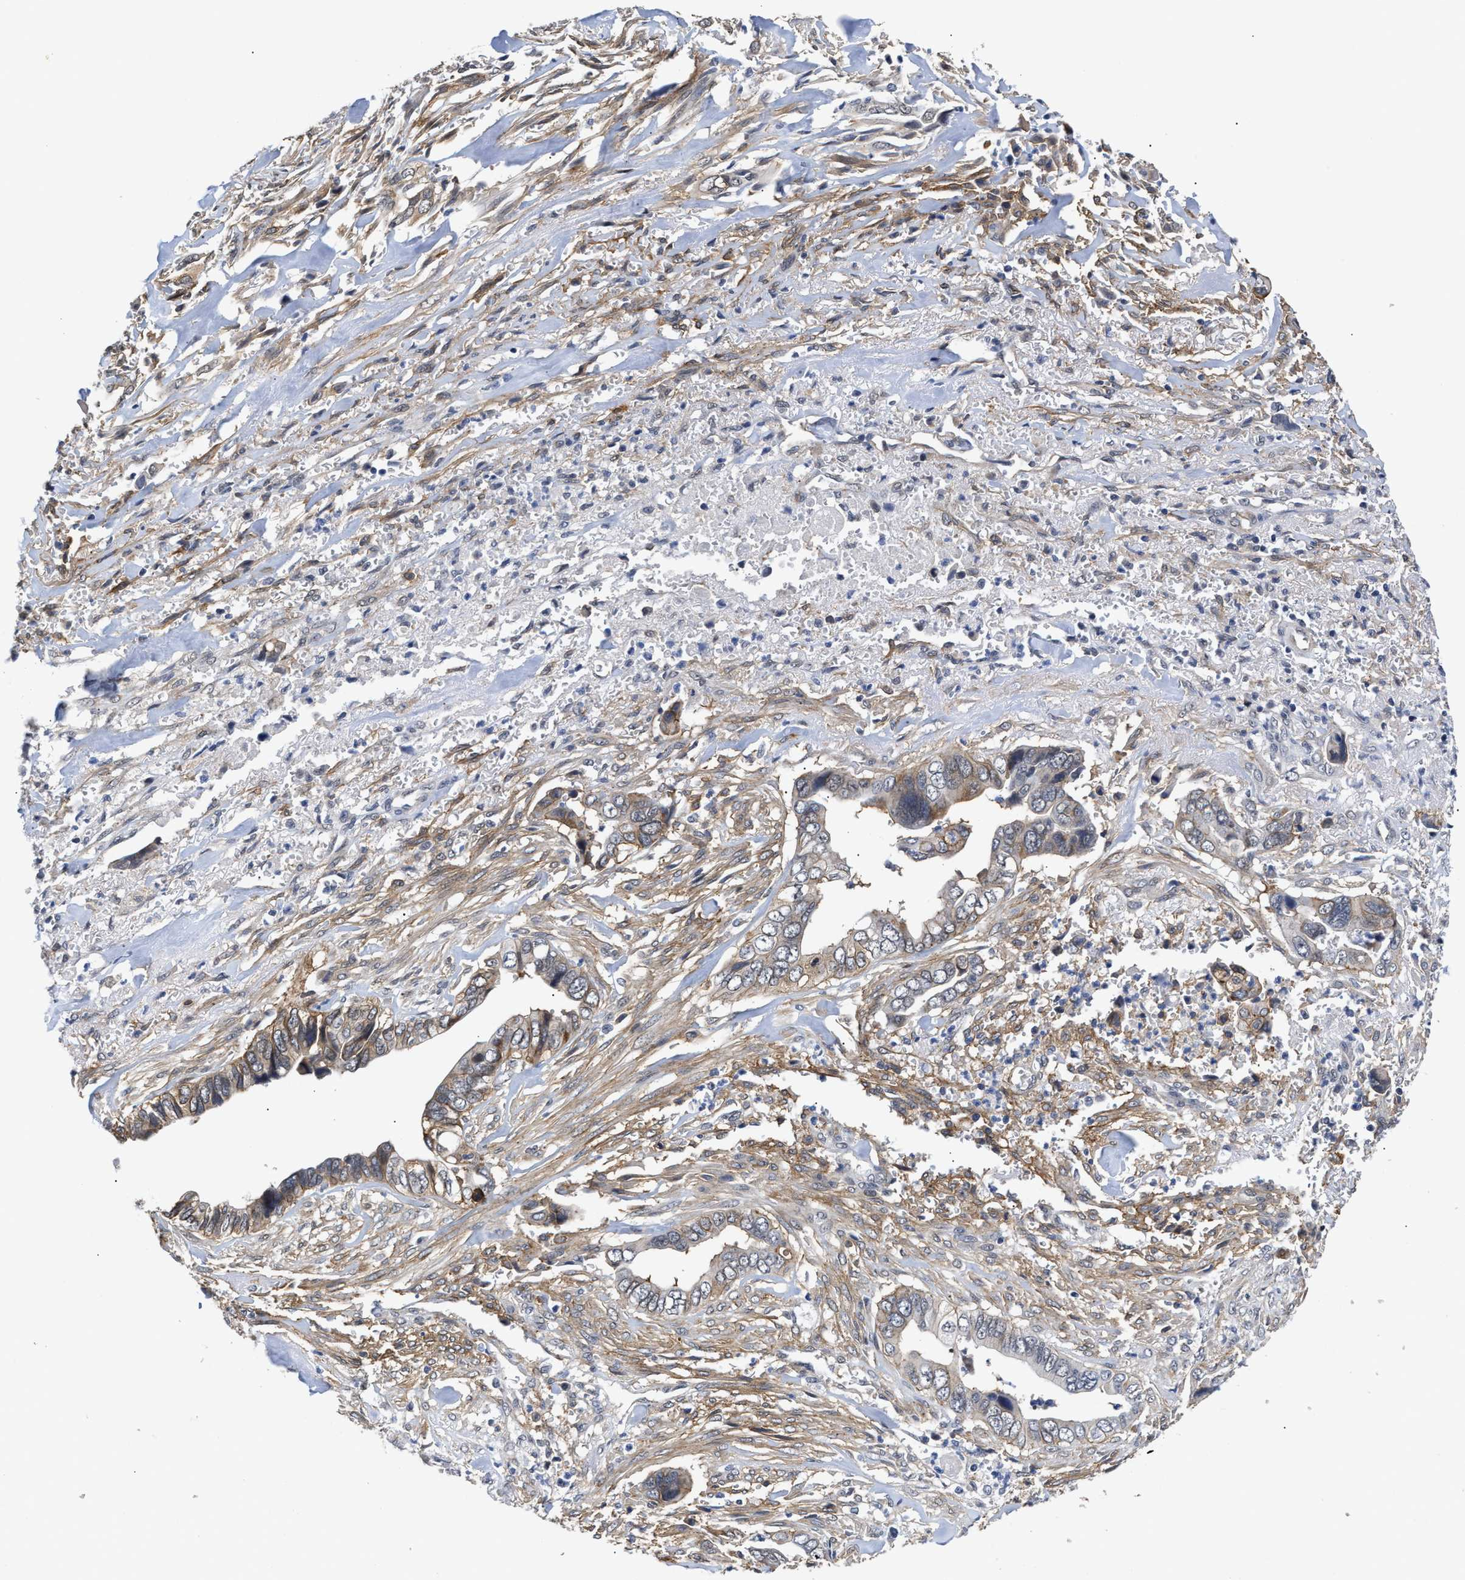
{"staining": {"intensity": "moderate", "quantity": "<25%", "location": "cytoplasmic/membranous"}, "tissue": "liver cancer", "cell_type": "Tumor cells", "image_type": "cancer", "snomed": [{"axis": "morphology", "description": "Cholangiocarcinoma"}, {"axis": "topography", "description": "Liver"}], "caption": "The micrograph displays immunohistochemical staining of liver cholangiocarcinoma. There is moderate cytoplasmic/membranous expression is seen in about <25% of tumor cells. (DAB IHC, brown staining for protein, blue staining for nuclei).", "gene": "AHNAK2", "patient": {"sex": "female", "age": 79}}